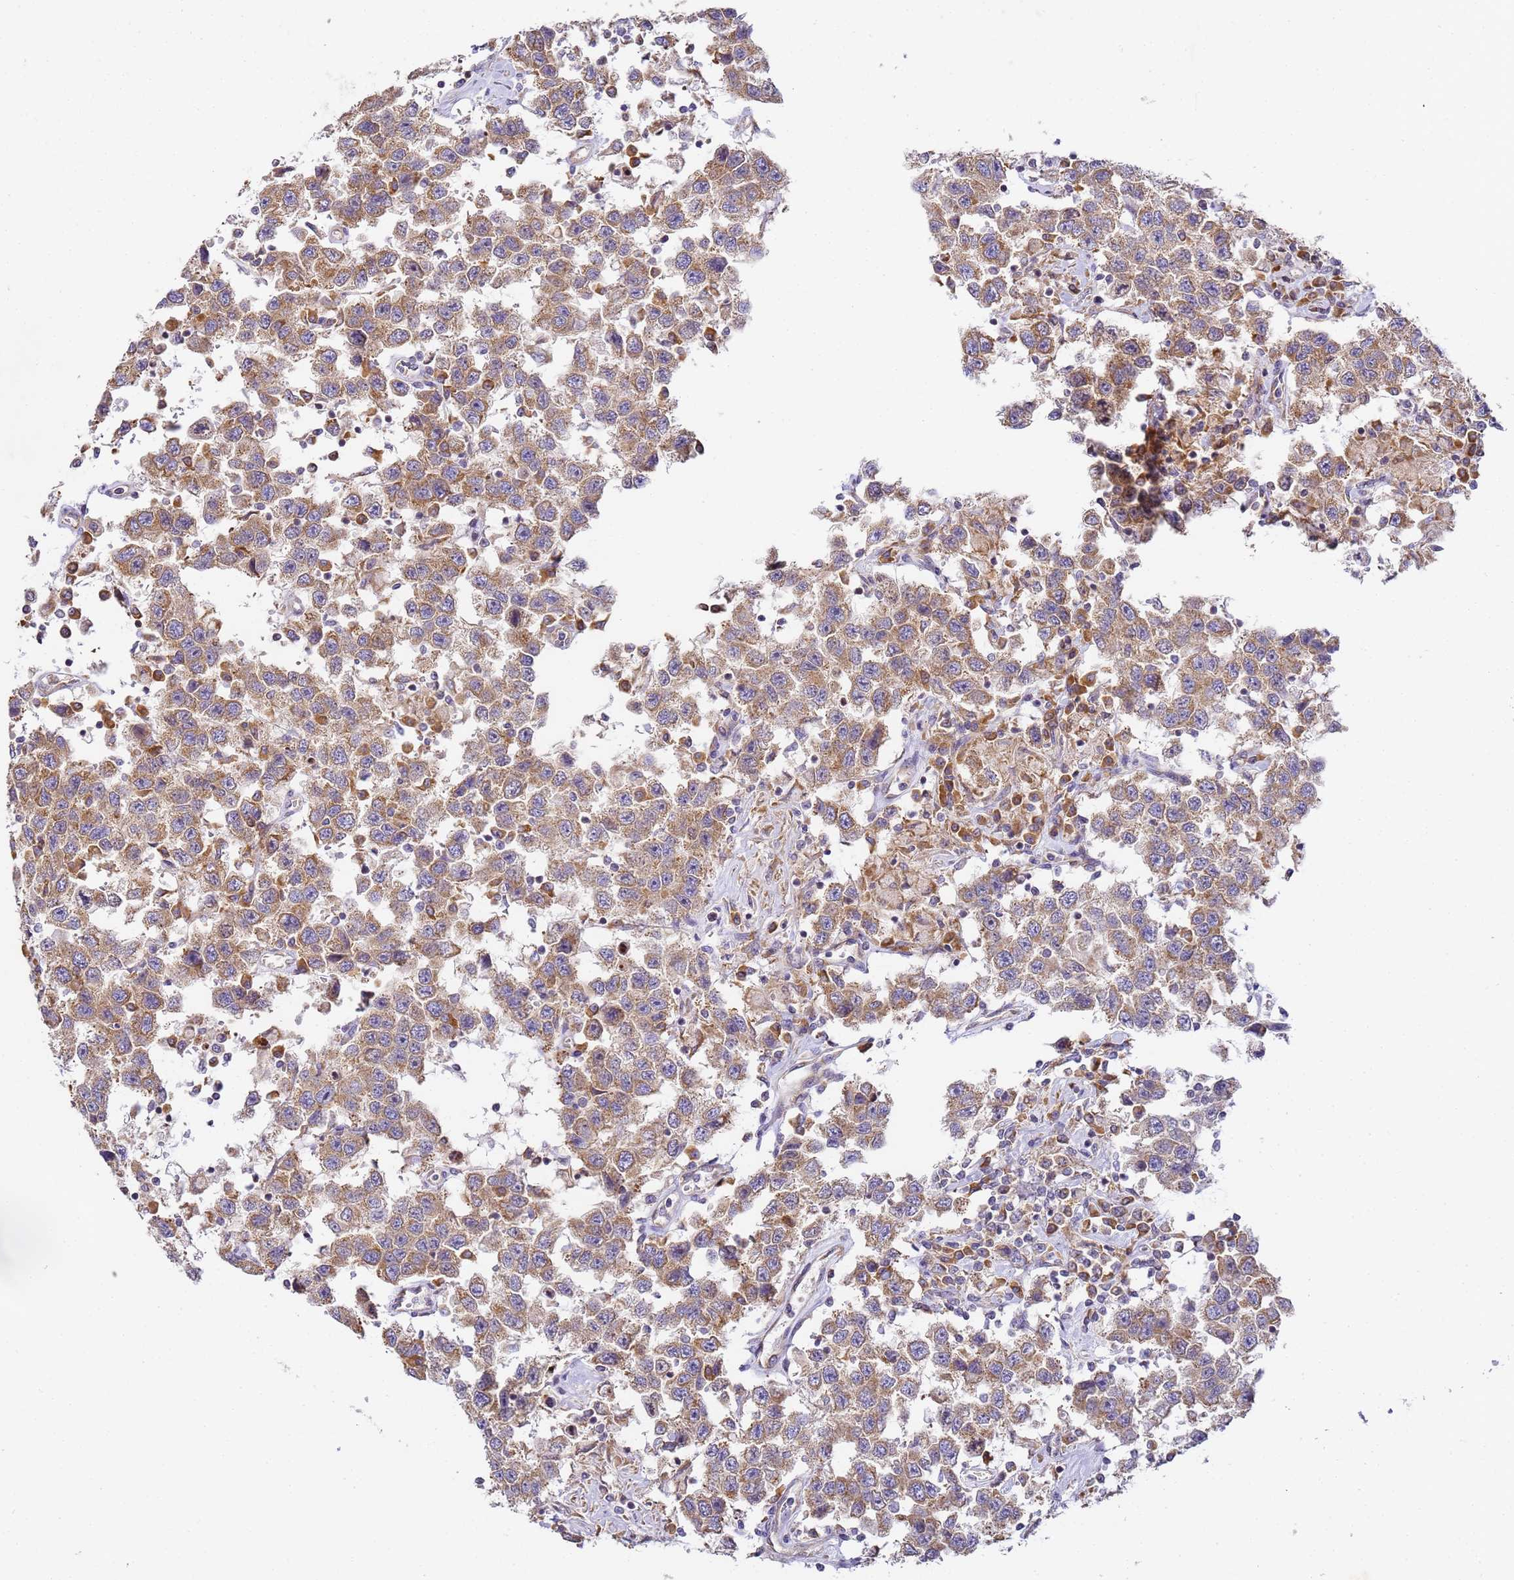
{"staining": {"intensity": "moderate", "quantity": ">75%", "location": "cytoplasmic/membranous"}, "tissue": "testis cancer", "cell_type": "Tumor cells", "image_type": "cancer", "snomed": [{"axis": "morphology", "description": "Seminoma, NOS"}, {"axis": "topography", "description": "Testis"}], "caption": "Immunohistochemical staining of human testis cancer exhibits medium levels of moderate cytoplasmic/membranous protein staining in approximately >75% of tumor cells.", "gene": "RPL13A", "patient": {"sex": "male", "age": 41}}